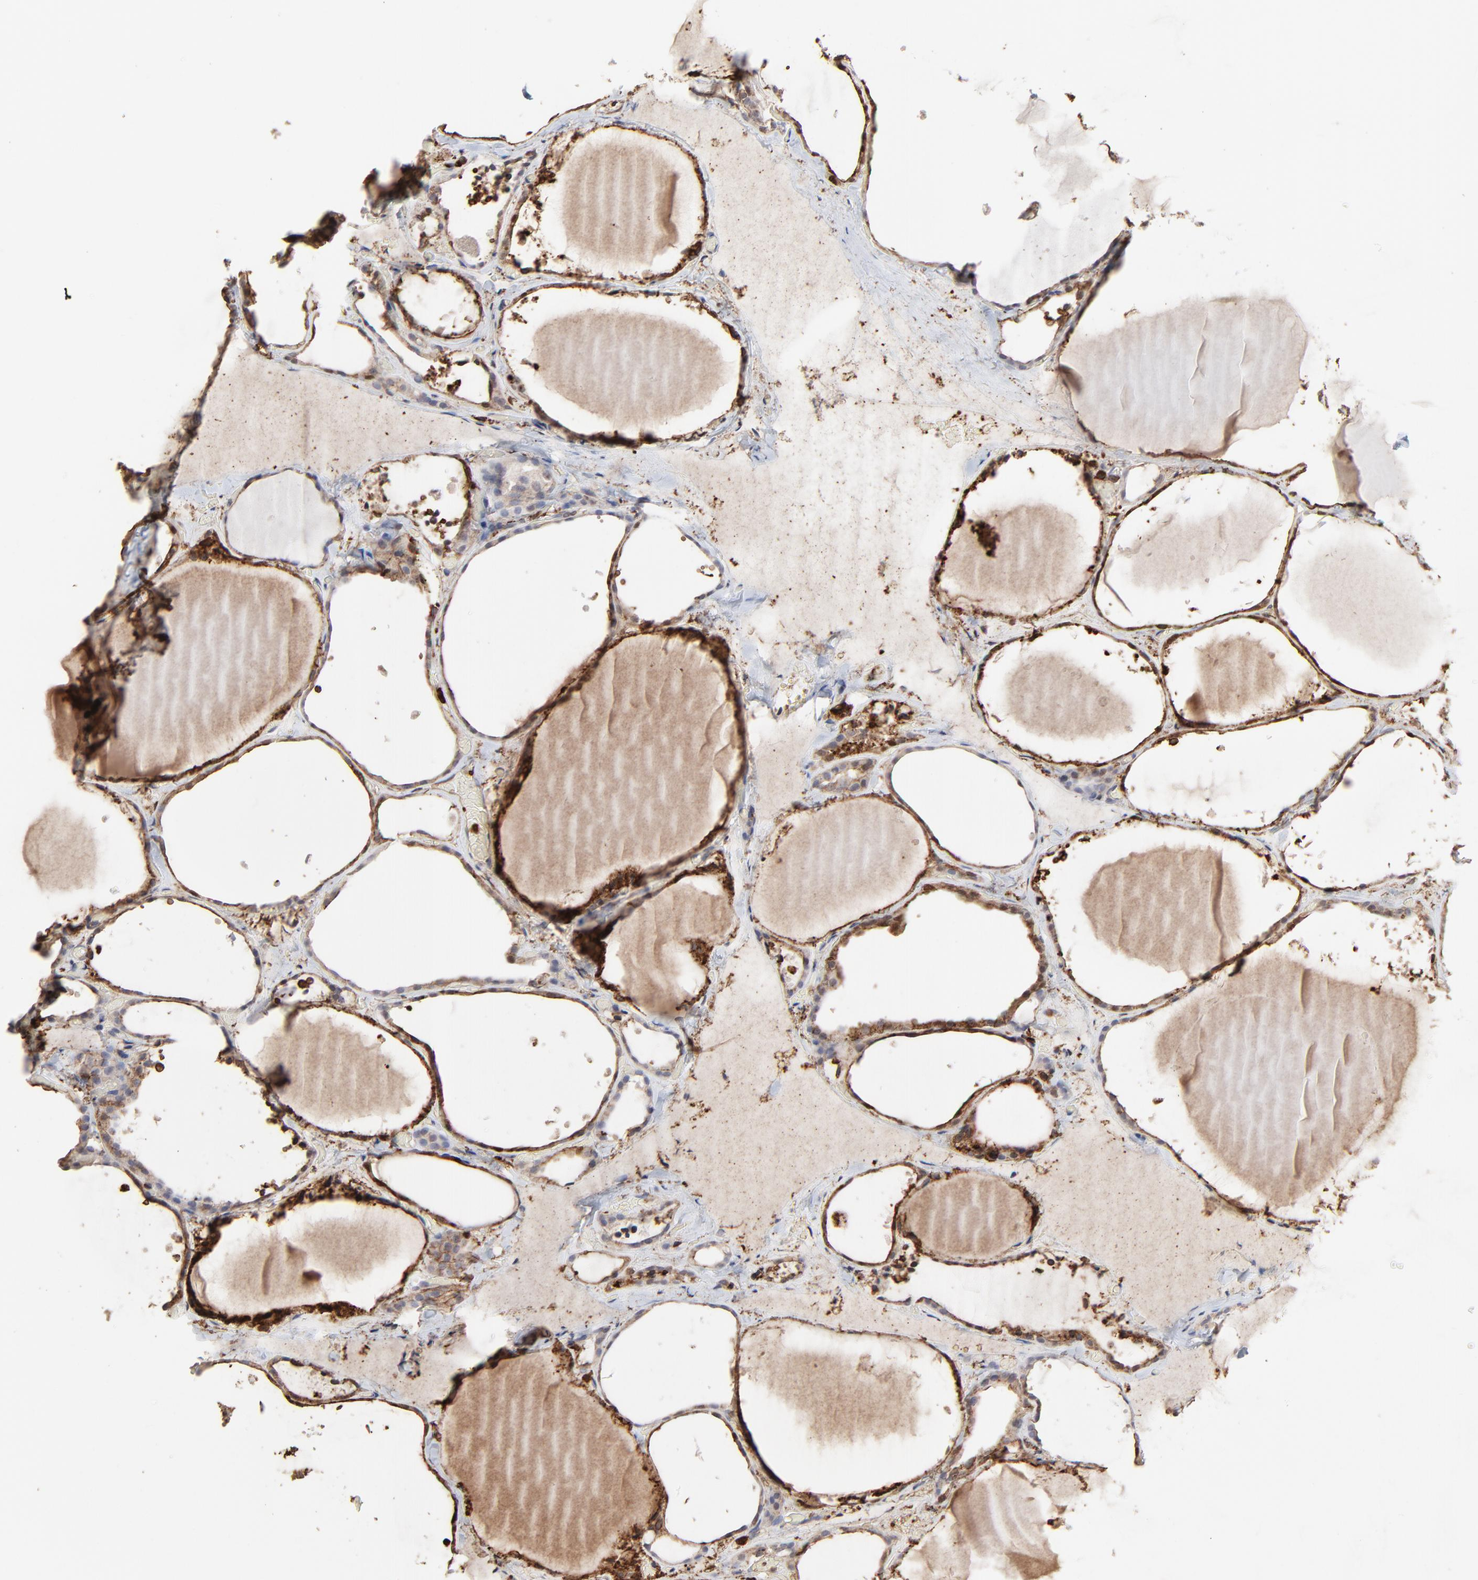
{"staining": {"intensity": "moderate", "quantity": "25%-75%", "location": "cytoplasmic/membranous"}, "tissue": "thyroid gland", "cell_type": "Glandular cells", "image_type": "normal", "snomed": [{"axis": "morphology", "description": "Normal tissue, NOS"}, {"axis": "topography", "description": "Thyroid gland"}], "caption": "Protein staining shows moderate cytoplasmic/membranous expression in about 25%-75% of glandular cells in normal thyroid gland.", "gene": "SLC6A14", "patient": {"sex": "female", "age": 22}}